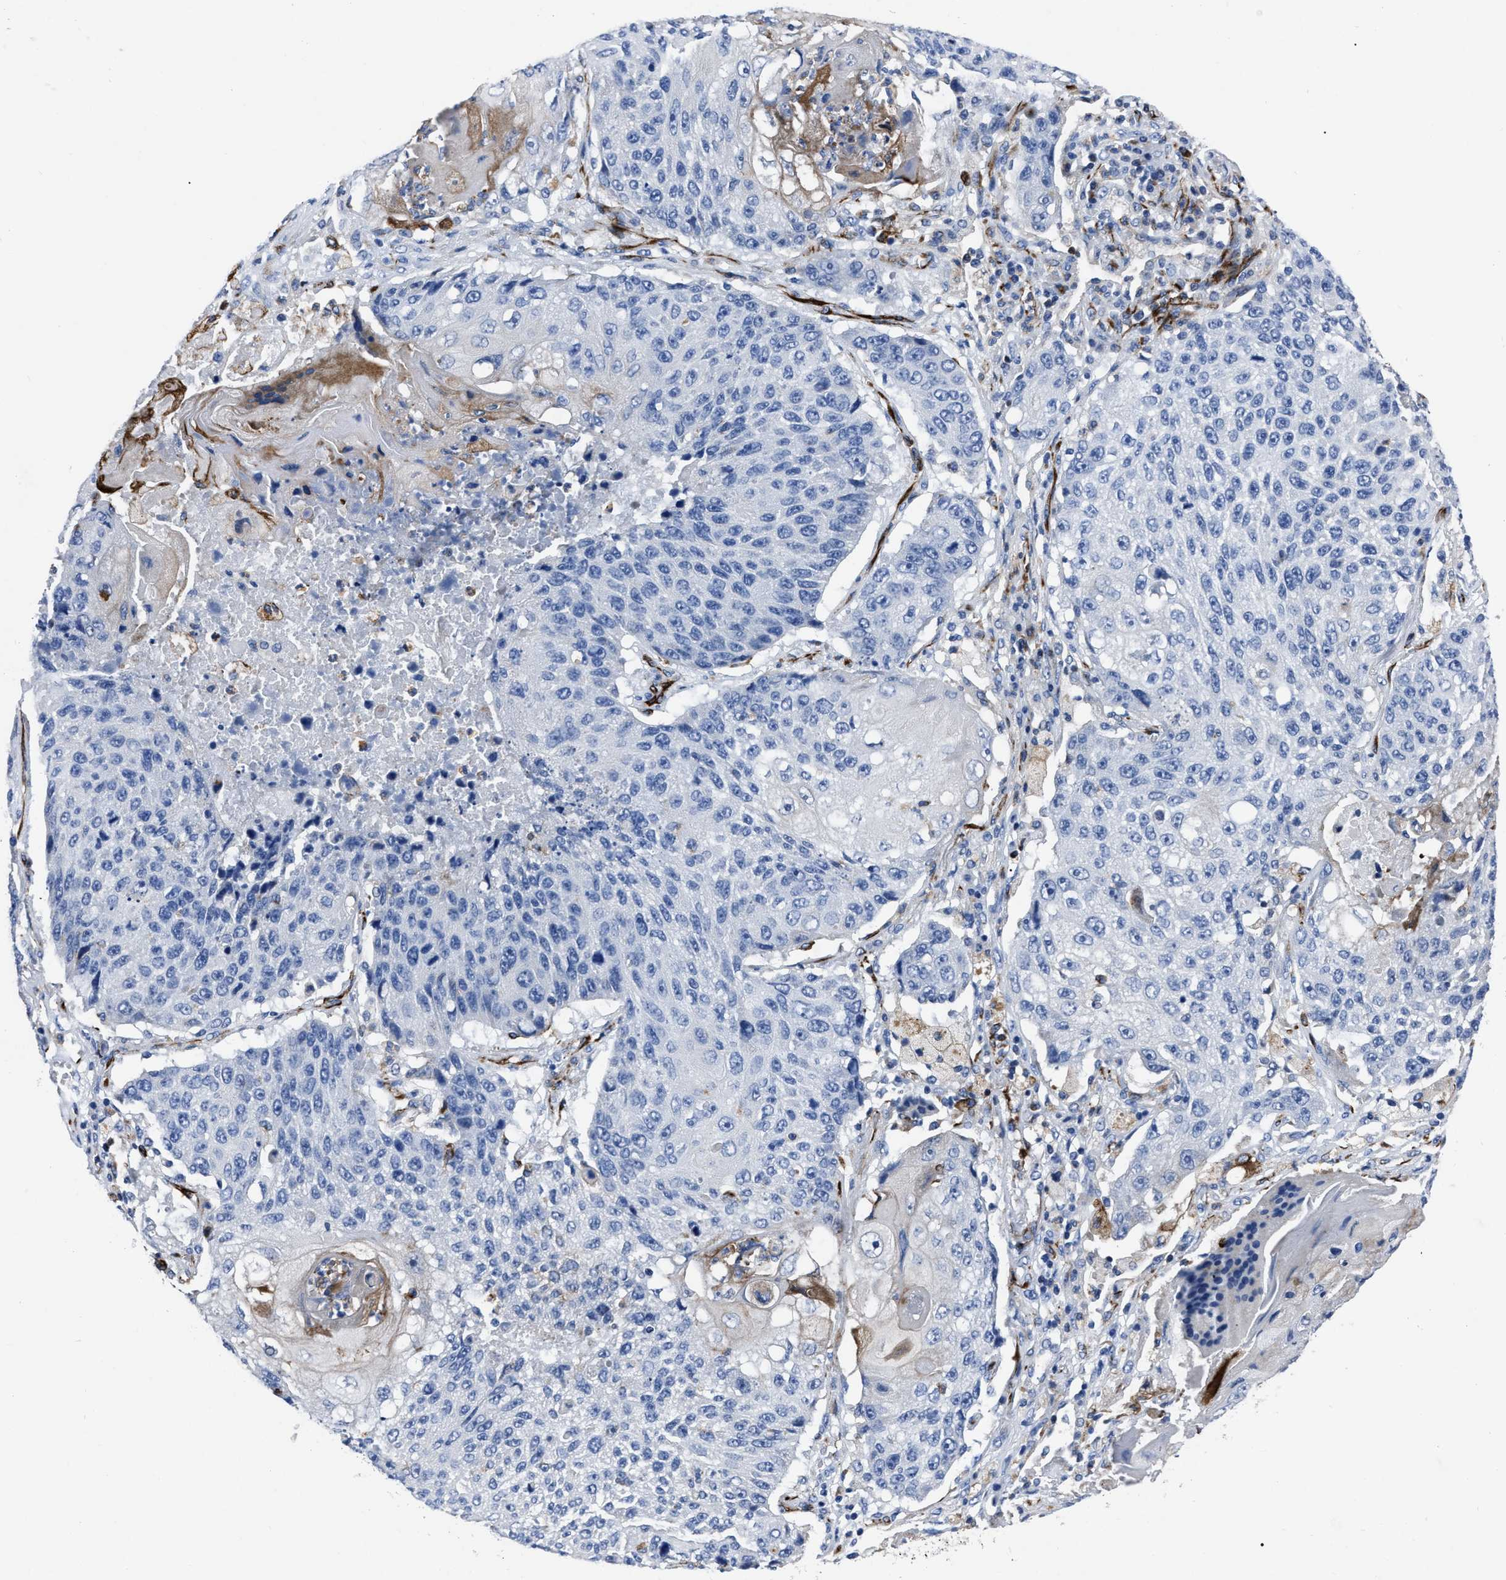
{"staining": {"intensity": "negative", "quantity": "none", "location": "none"}, "tissue": "lung cancer", "cell_type": "Tumor cells", "image_type": "cancer", "snomed": [{"axis": "morphology", "description": "Squamous cell carcinoma, NOS"}, {"axis": "topography", "description": "Lung"}], "caption": "IHC micrograph of lung cancer stained for a protein (brown), which shows no expression in tumor cells.", "gene": "OR10G3", "patient": {"sex": "male", "age": 61}}